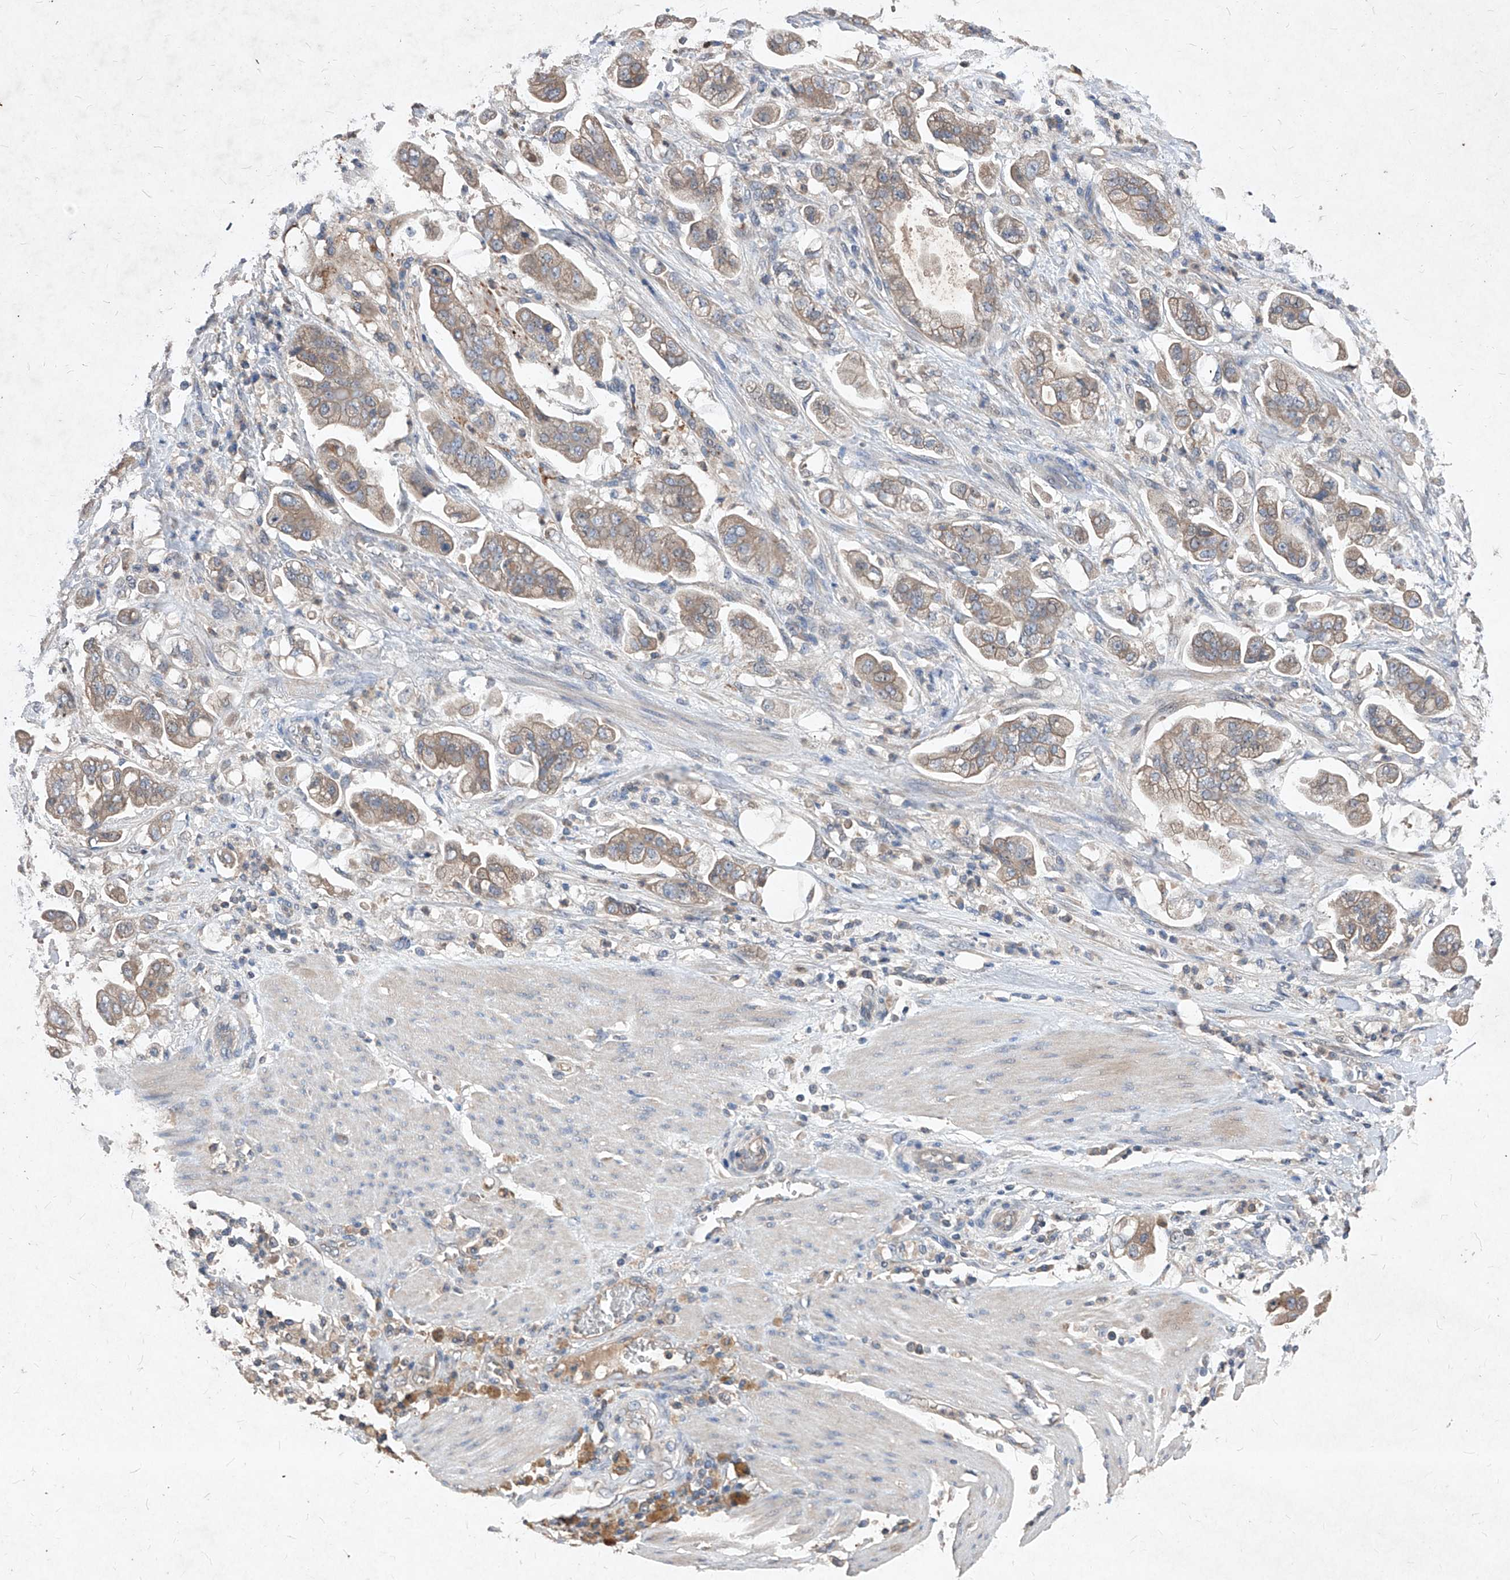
{"staining": {"intensity": "weak", "quantity": ">75%", "location": "cytoplasmic/membranous"}, "tissue": "stomach cancer", "cell_type": "Tumor cells", "image_type": "cancer", "snomed": [{"axis": "morphology", "description": "Adenocarcinoma, NOS"}, {"axis": "topography", "description": "Stomach"}], "caption": "There is low levels of weak cytoplasmic/membranous expression in tumor cells of stomach cancer, as demonstrated by immunohistochemical staining (brown color).", "gene": "SYNGR1", "patient": {"sex": "male", "age": 62}}